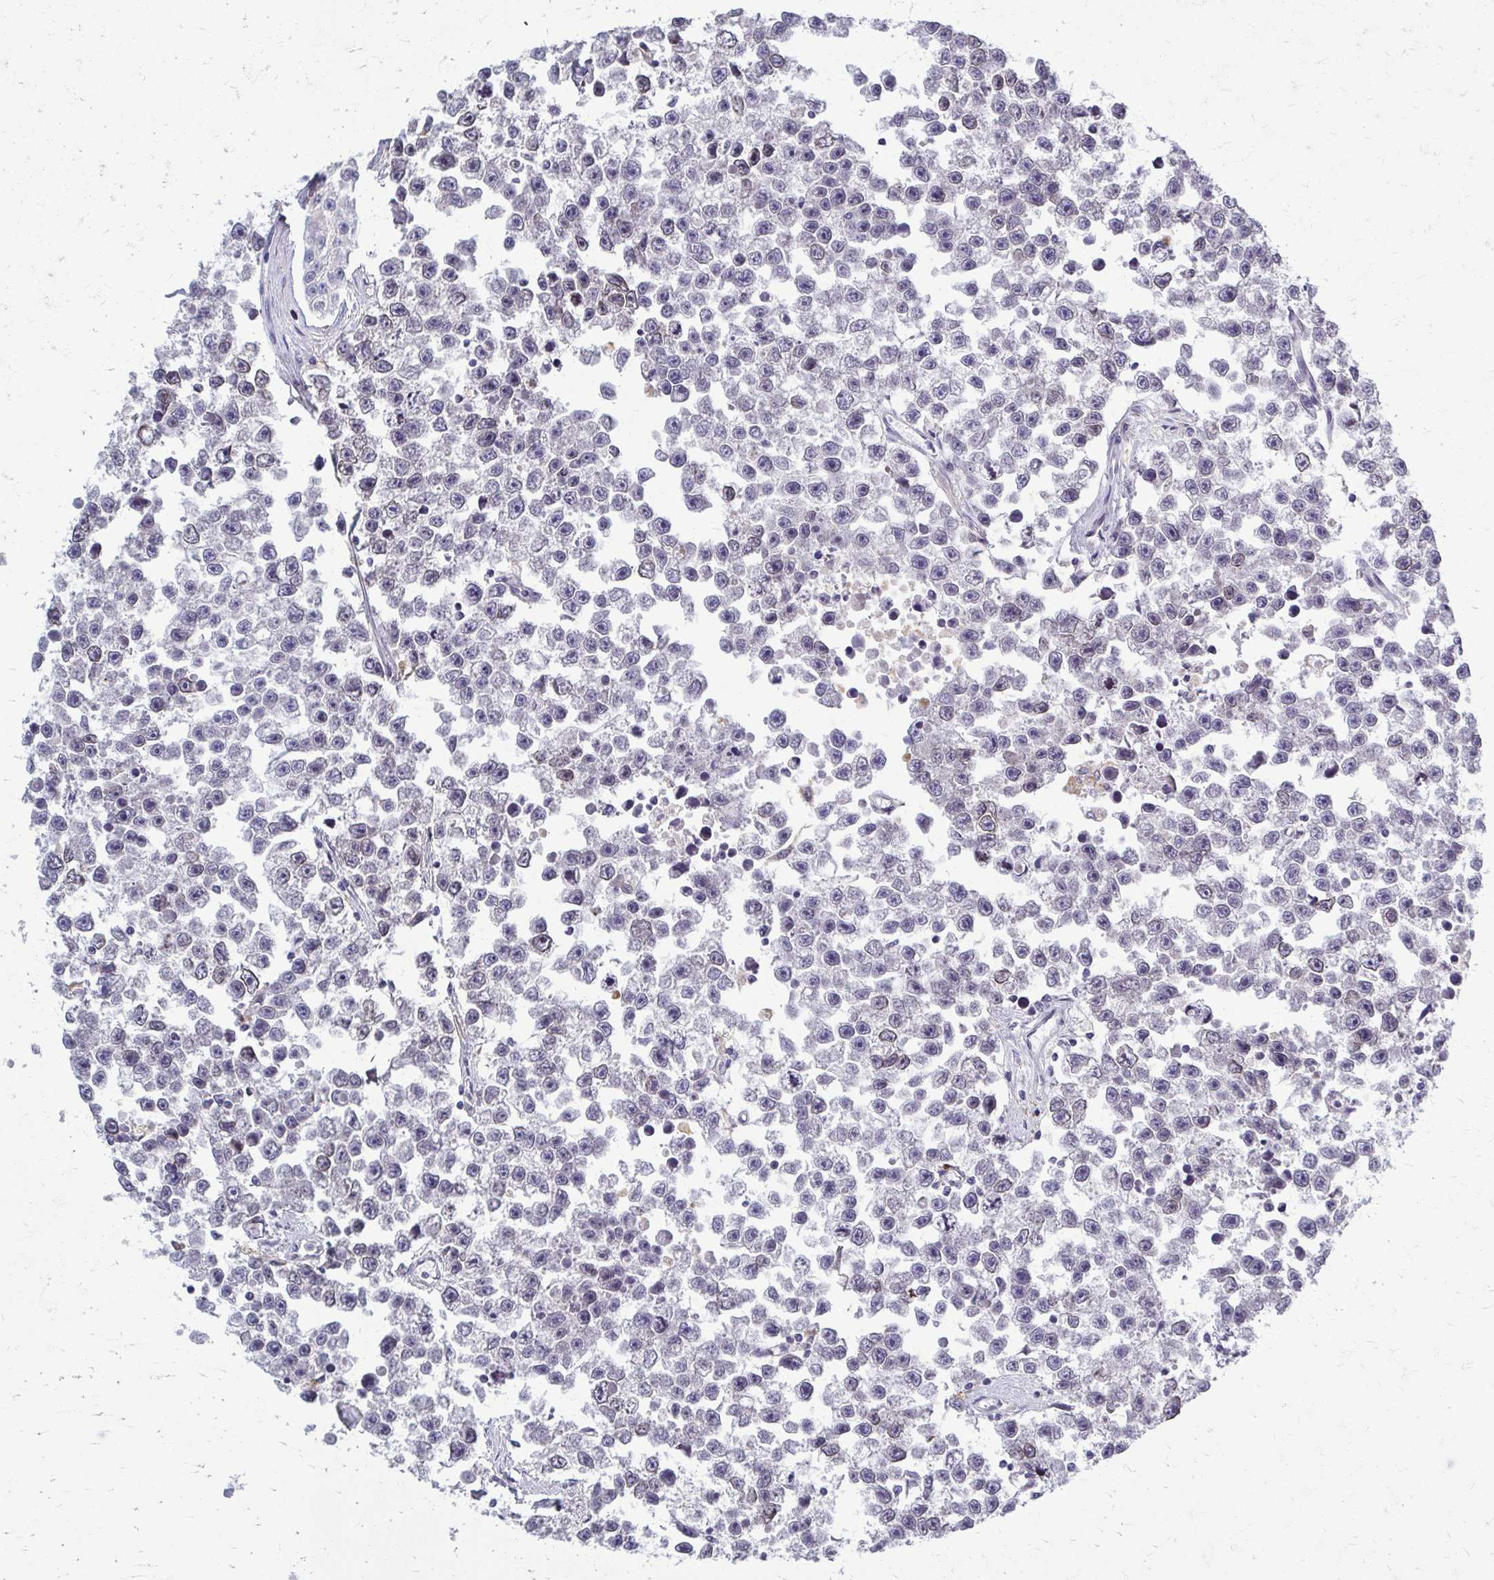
{"staining": {"intensity": "negative", "quantity": "none", "location": "none"}, "tissue": "testis cancer", "cell_type": "Tumor cells", "image_type": "cancer", "snomed": [{"axis": "morphology", "description": "Seminoma, NOS"}, {"axis": "topography", "description": "Testis"}], "caption": "Tumor cells are negative for protein expression in human testis seminoma.", "gene": "MCRIP2", "patient": {"sex": "male", "age": 26}}